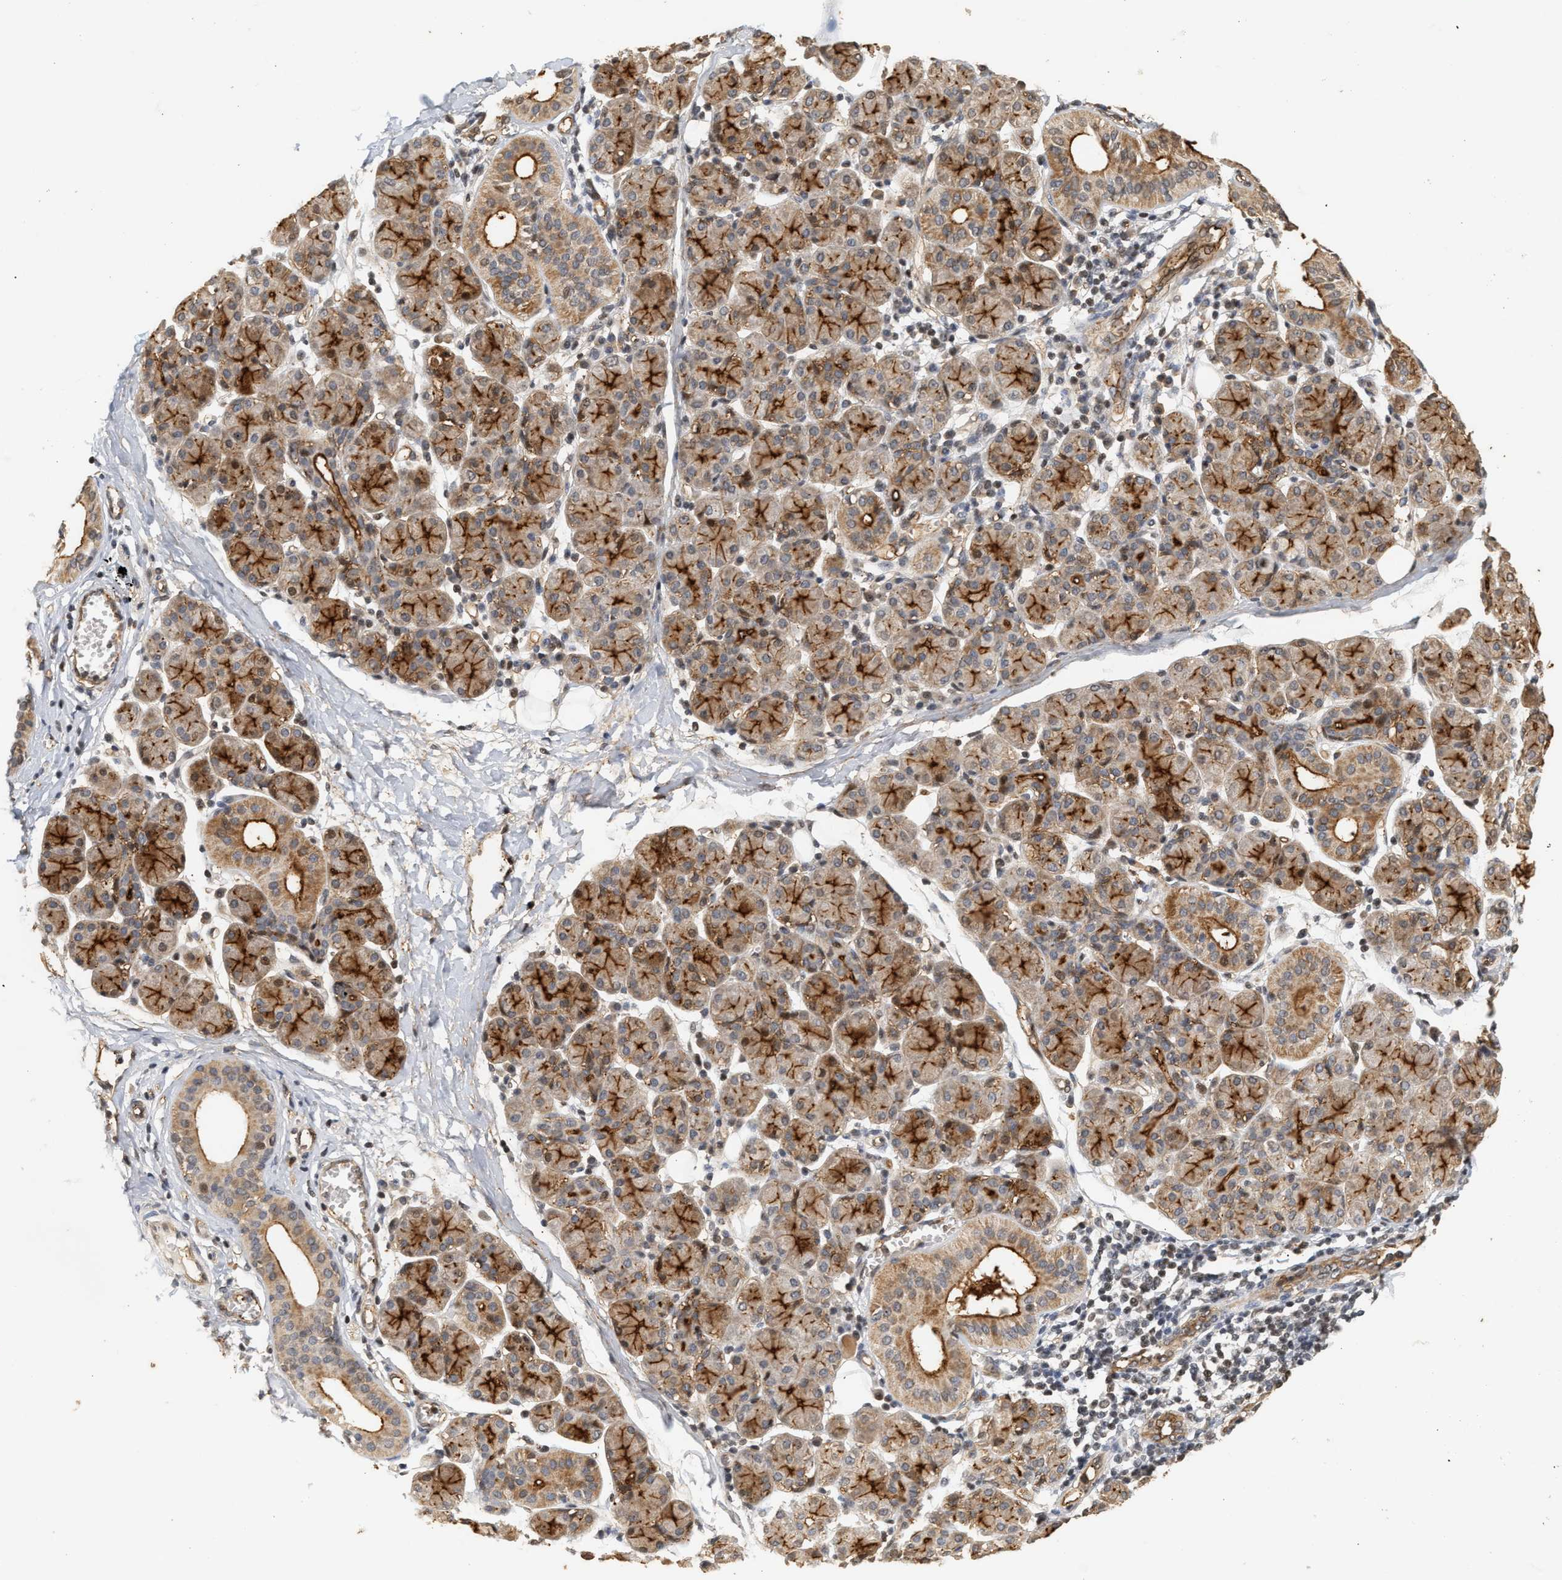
{"staining": {"intensity": "moderate", "quantity": ">75%", "location": "cytoplasmic/membranous"}, "tissue": "salivary gland", "cell_type": "Glandular cells", "image_type": "normal", "snomed": [{"axis": "morphology", "description": "Normal tissue, NOS"}, {"axis": "morphology", "description": "Inflammation, NOS"}, {"axis": "topography", "description": "Lymph node"}, {"axis": "topography", "description": "Salivary gland"}], "caption": "Immunohistochemistry of unremarkable salivary gland exhibits medium levels of moderate cytoplasmic/membranous staining in about >75% of glandular cells. (Brightfield microscopy of DAB IHC at high magnification).", "gene": "PLXND1", "patient": {"sex": "male", "age": 3}}